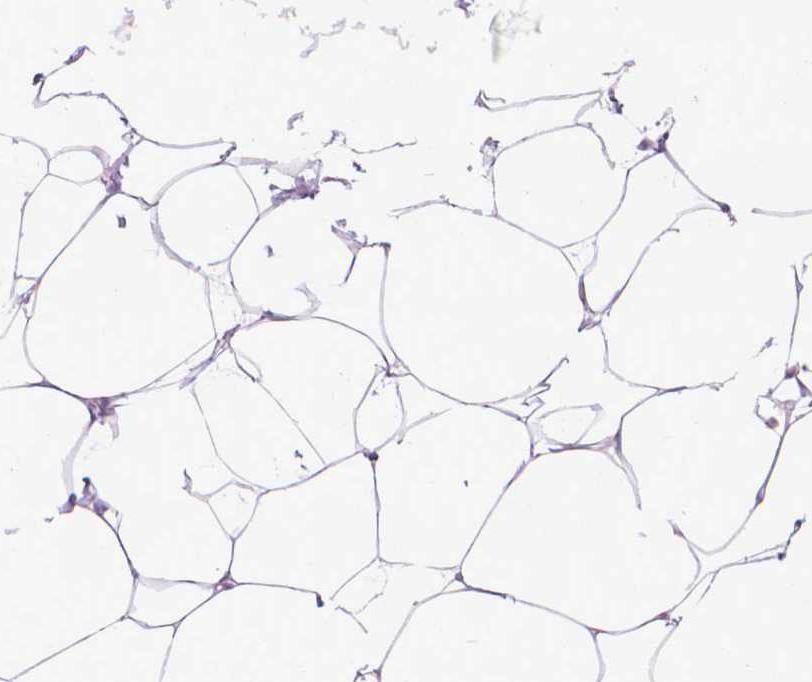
{"staining": {"intensity": "negative", "quantity": "none", "location": "none"}, "tissue": "breast", "cell_type": "Adipocytes", "image_type": "normal", "snomed": [{"axis": "morphology", "description": "Normal tissue, NOS"}, {"axis": "topography", "description": "Breast"}], "caption": "Breast was stained to show a protein in brown. There is no significant expression in adipocytes. (Brightfield microscopy of DAB immunohistochemistry at high magnification).", "gene": "AQP10", "patient": {"sex": "female", "age": 32}}